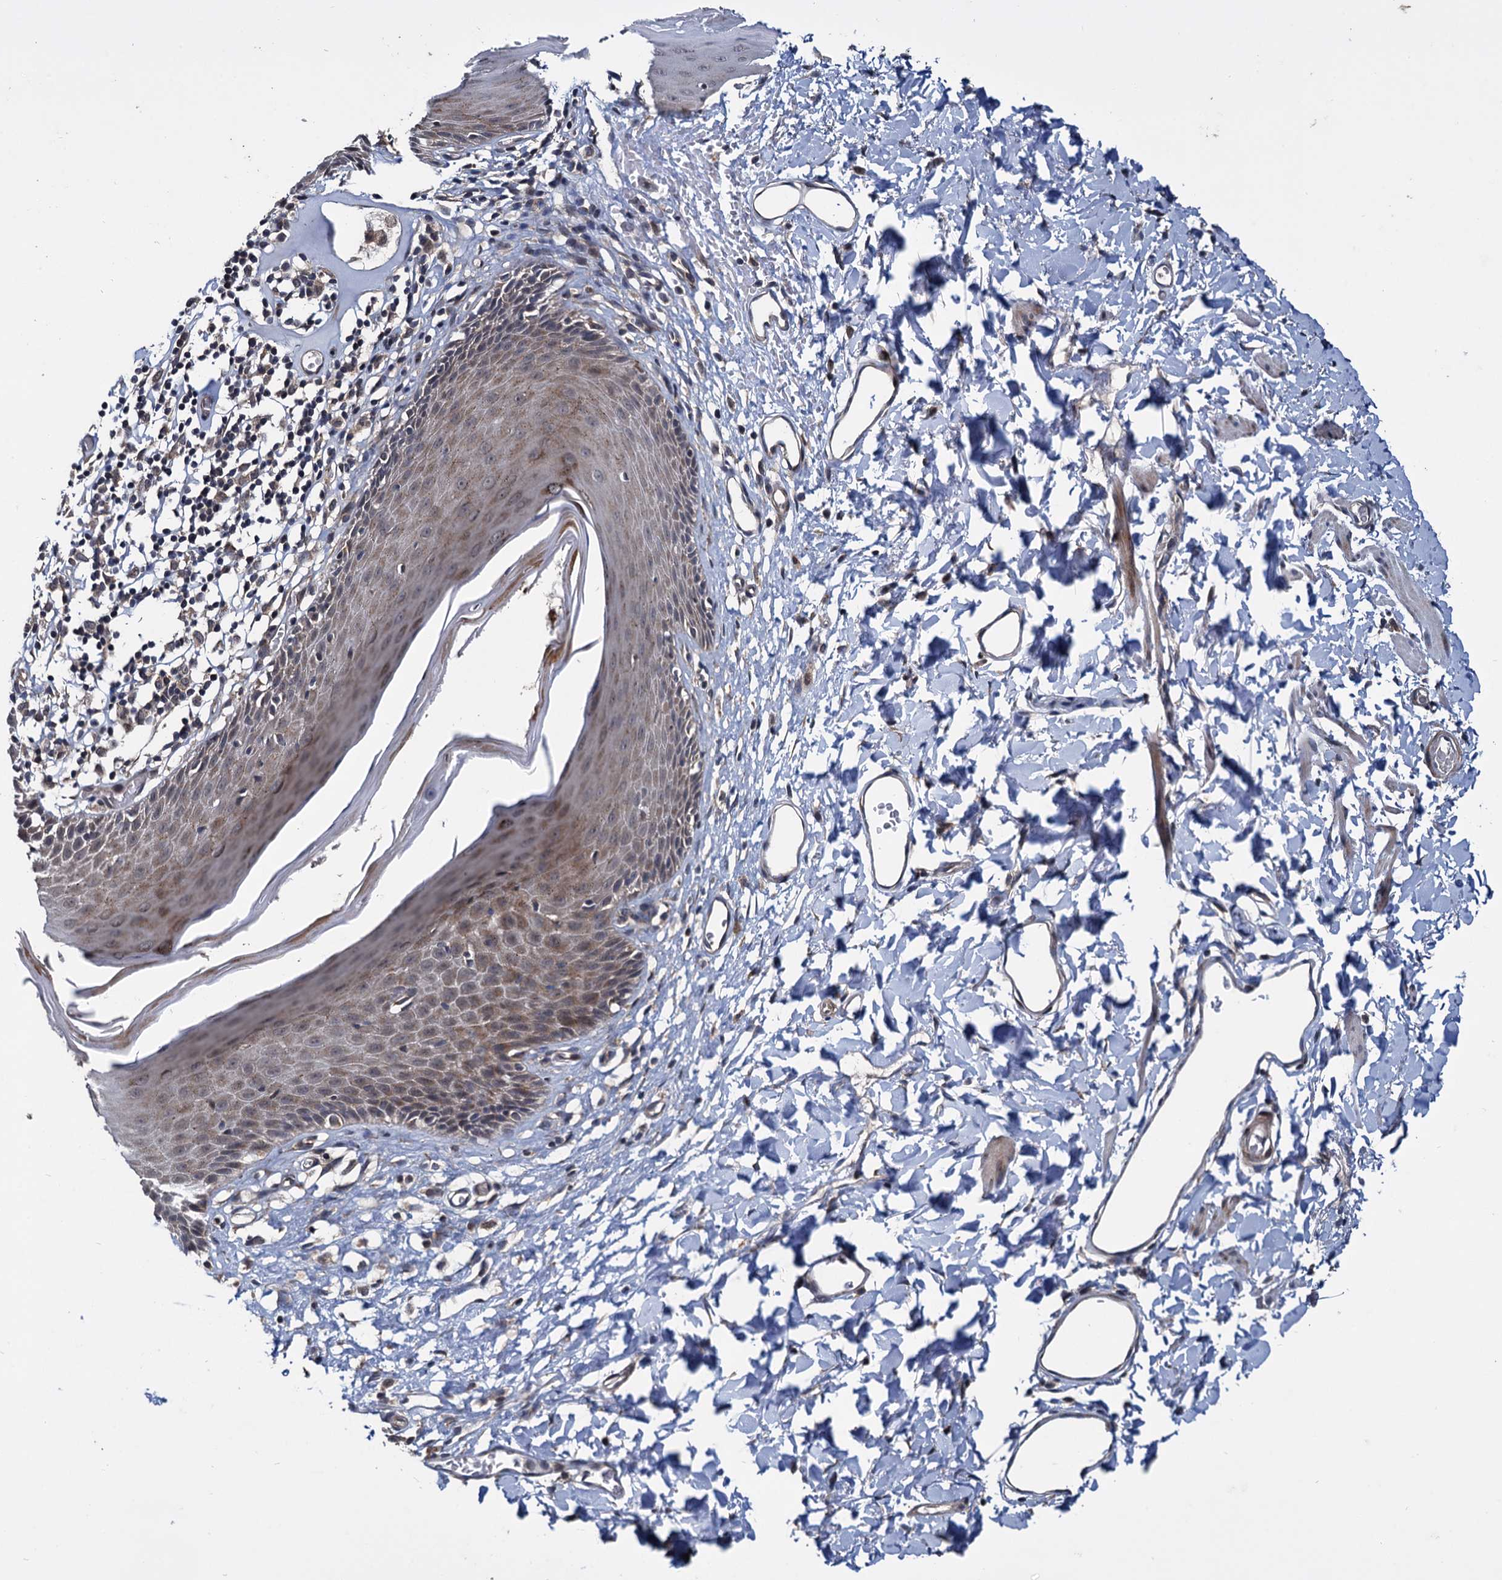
{"staining": {"intensity": "strong", "quantity": "<25%", "location": "cytoplasmic/membranous"}, "tissue": "skin", "cell_type": "Epidermal cells", "image_type": "normal", "snomed": [{"axis": "morphology", "description": "Normal tissue, NOS"}, {"axis": "topography", "description": "Vulva"}], "caption": "High-power microscopy captured an IHC photomicrograph of normal skin, revealing strong cytoplasmic/membranous staining in approximately <25% of epidermal cells. (Stains: DAB (3,3'-diaminobenzidine) in brown, nuclei in blue, Microscopy: brightfield microscopy at high magnification).", "gene": "ARHGAP42", "patient": {"sex": "female", "age": 68}}